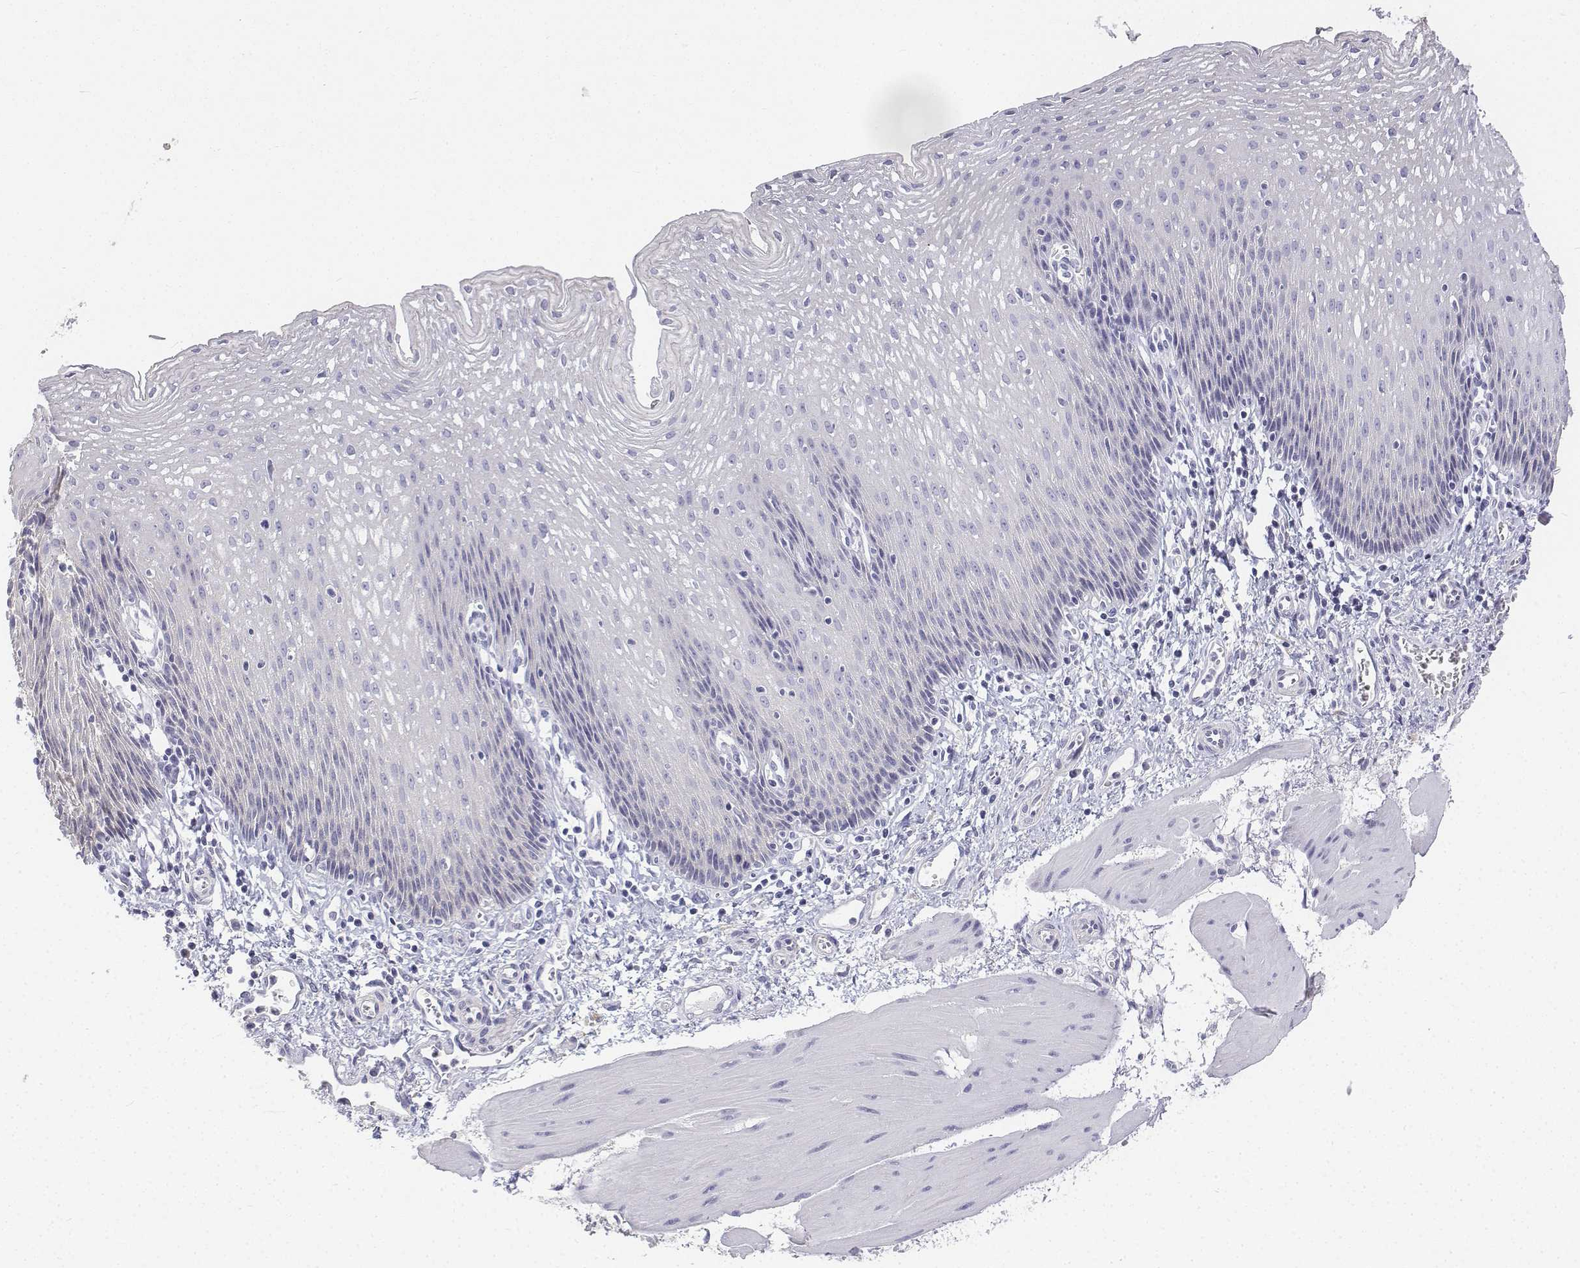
{"staining": {"intensity": "negative", "quantity": "none", "location": "none"}, "tissue": "esophagus", "cell_type": "Squamous epithelial cells", "image_type": "normal", "snomed": [{"axis": "morphology", "description": "Normal tissue, NOS"}, {"axis": "topography", "description": "Esophagus"}], "caption": "Immunohistochemical staining of benign esophagus demonstrates no significant positivity in squamous epithelial cells. (DAB IHC visualized using brightfield microscopy, high magnification).", "gene": "LGSN", "patient": {"sex": "female", "age": 64}}